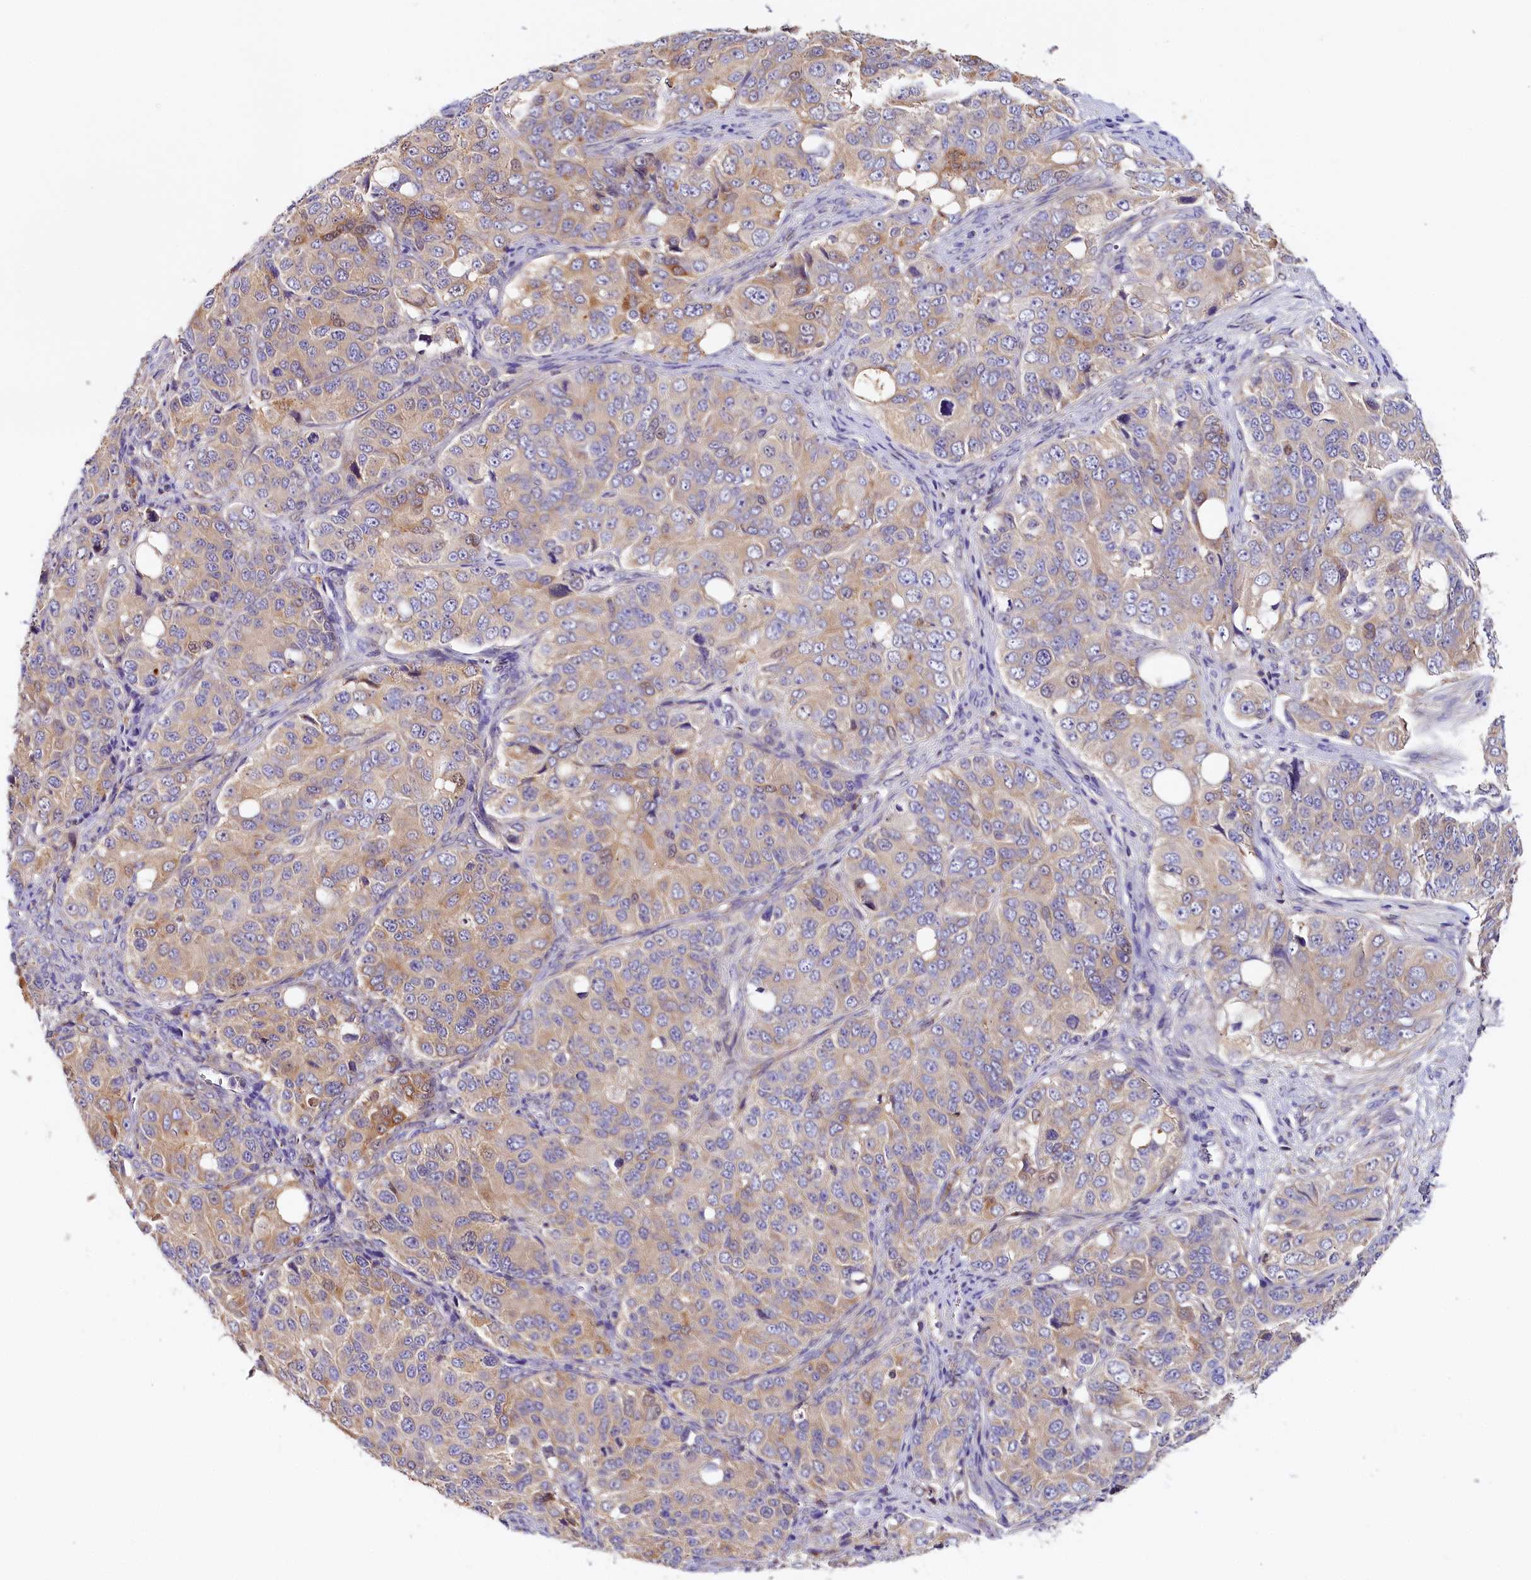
{"staining": {"intensity": "moderate", "quantity": "<25%", "location": "cytoplasmic/membranous"}, "tissue": "ovarian cancer", "cell_type": "Tumor cells", "image_type": "cancer", "snomed": [{"axis": "morphology", "description": "Carcinoma, endometroid"}, {"axis": "topography", "description": "Ovary"}], "caption": "Ovarian endometroid carcinoma tissue exhibits moderate cytoplasmic/membranous staining in approximately <25% of tumor cells, visualized by immunohistochemistry.", "gene": "KATNB1", "patient": {"sex": "female", "age": 51}}